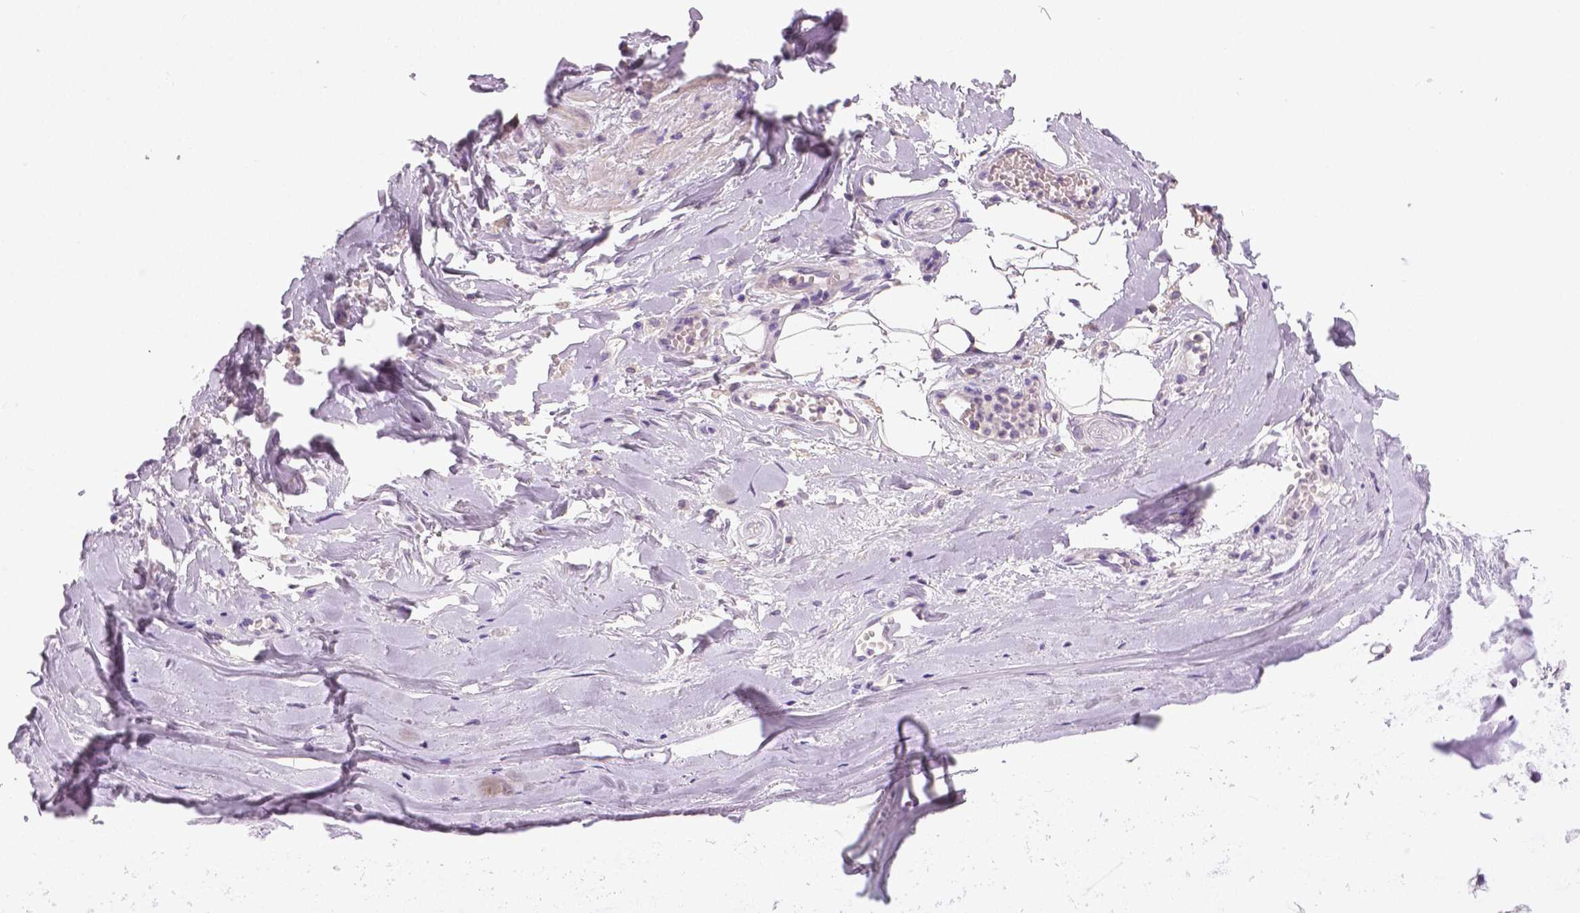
{"staining": {"intensity": "negative", "quantity": "none", "location": "none"}, "tissue": "adipose tissue", "cell_type": "Adipocytes", "image_type": "normal", "snomed": [{"axis": "morphology", "description": "Normal tissue, NOS"}, {"axis": "topography", "description": "Cartilage tissue"}, {"axis": "topography", "description": "Nasopharynx"}, {"axis": "topography", "description": "Thyroid gland"}], "caption": "Human adipose tissue stained for a protein using IHC exhibits no staining in adipocytes.", "gene": "DNAH12", "patient": {"sex": "male", "age": 63}}